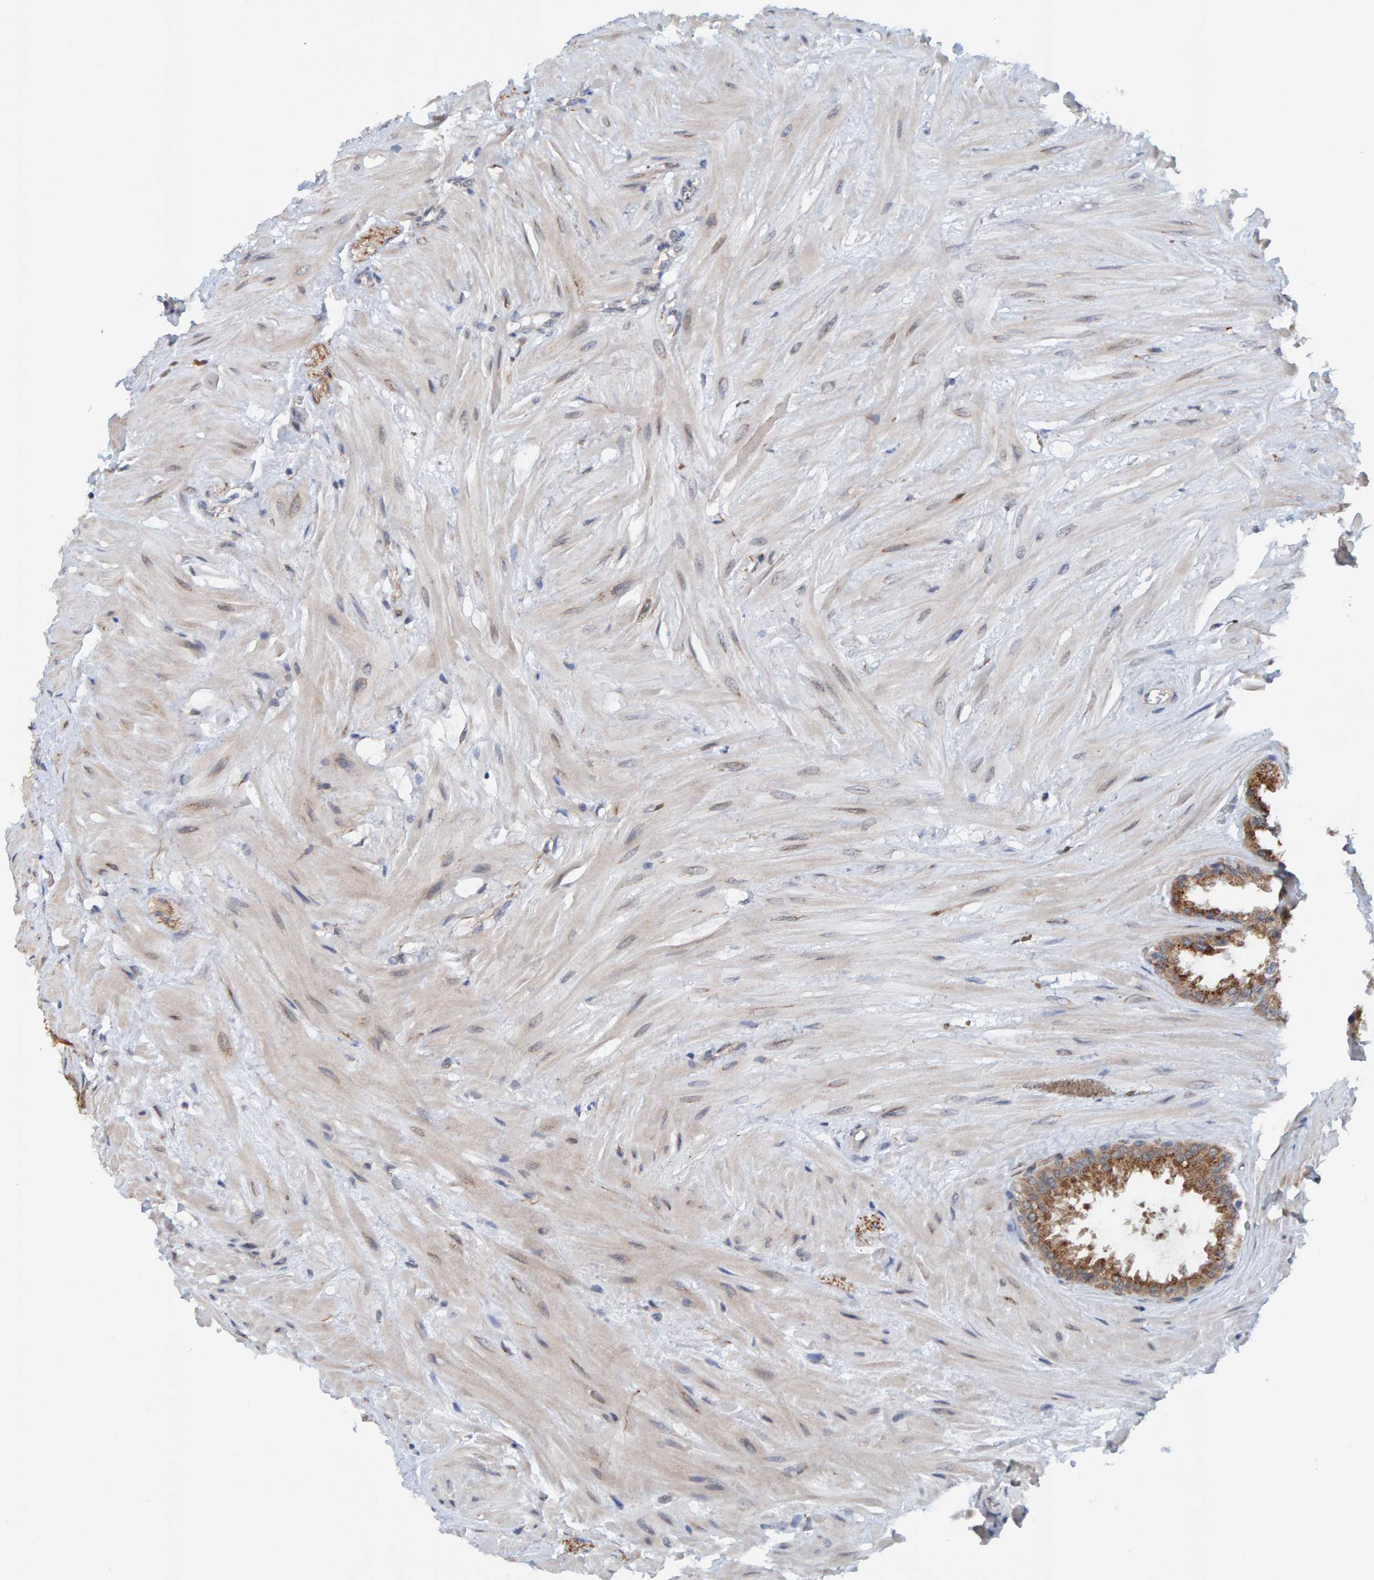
{"staining": {"intensity": "moderate", "quantity": ">75%", "location": "cytoplasmic/membranous"}, "tissue": "seminal vesicle", "cell_type": "Glandular cells", "image_type": "normal", "snomed": [{"axis": "morphology", "description": "Normal tissue, NOS"}, {"axis": "topography", "description": "Seminal veicle"}], "caption": "Glandular cells exhibit medium levels of moderate cytoplasmic/membranous staining in about >75% of cells in benign seminal vesicle. Nuclei are stained in blue.", "gene": "SCRN2", "patient": {"sex": "male", "age": 46}}